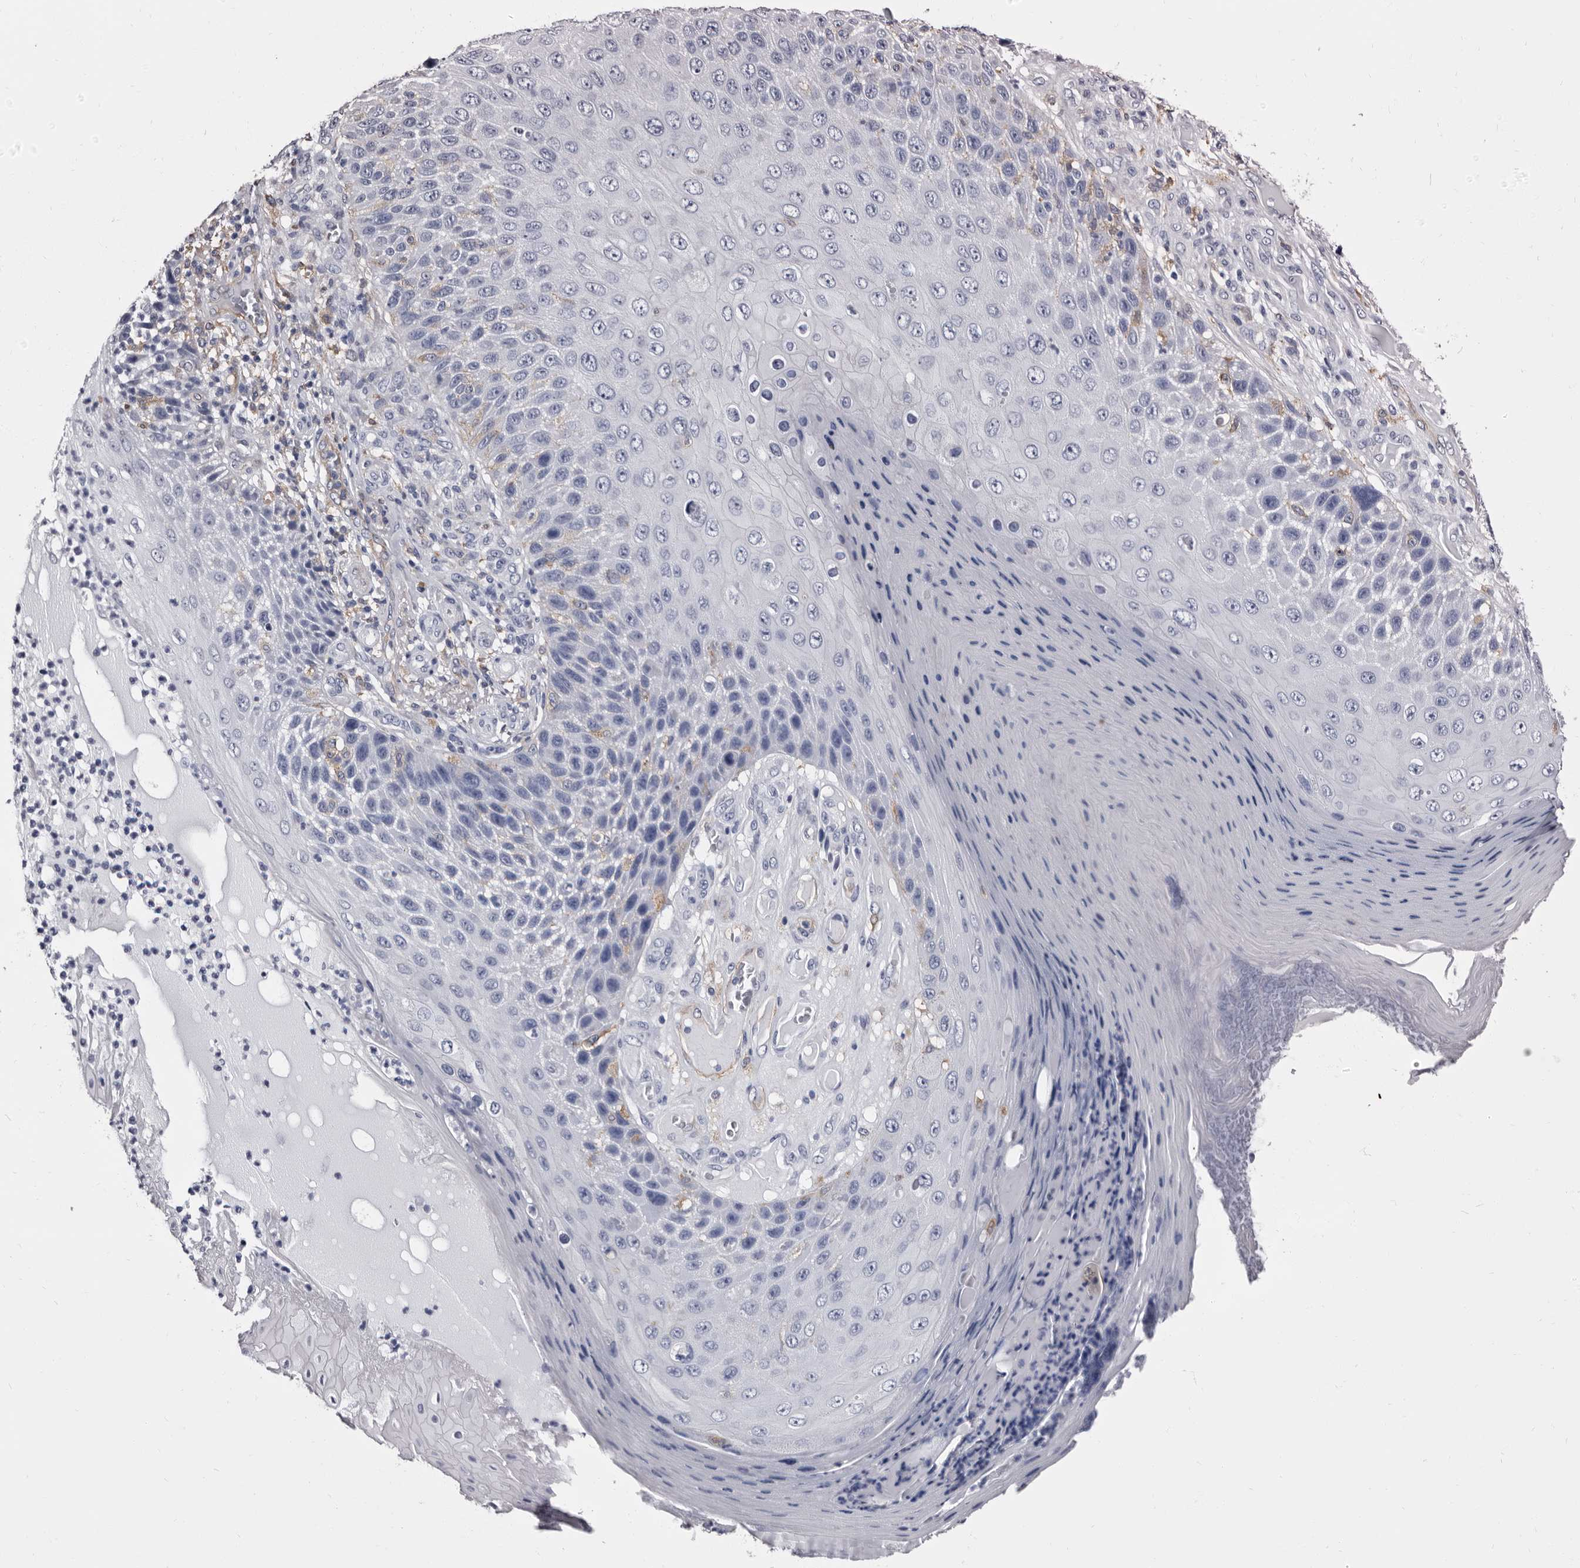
{"staining": {"intensity": "negative", "quantity": "none", "location": "none"}, "tissue": "skin cancer", "cell_type": "Tumor cells", "image_type": "cancer", "snomed": [{"axis": "morphology", "description": "Squamous cell carcinoma, NOS"}, {"axis": "topography", "description": "Skin"}], "caption": "Immunohistochemical staining of skin cancer reveals no significant staining in tumor cells. Brightfield microscopy of immunohistochemistry (IHC) stained with DAB (3,3'-diaminobenzidine) (brown) and hematoxylin (blue), captured at high magnification.", "gene": "EPB41L3", "patient": {"sex": "female", "age": 88}}